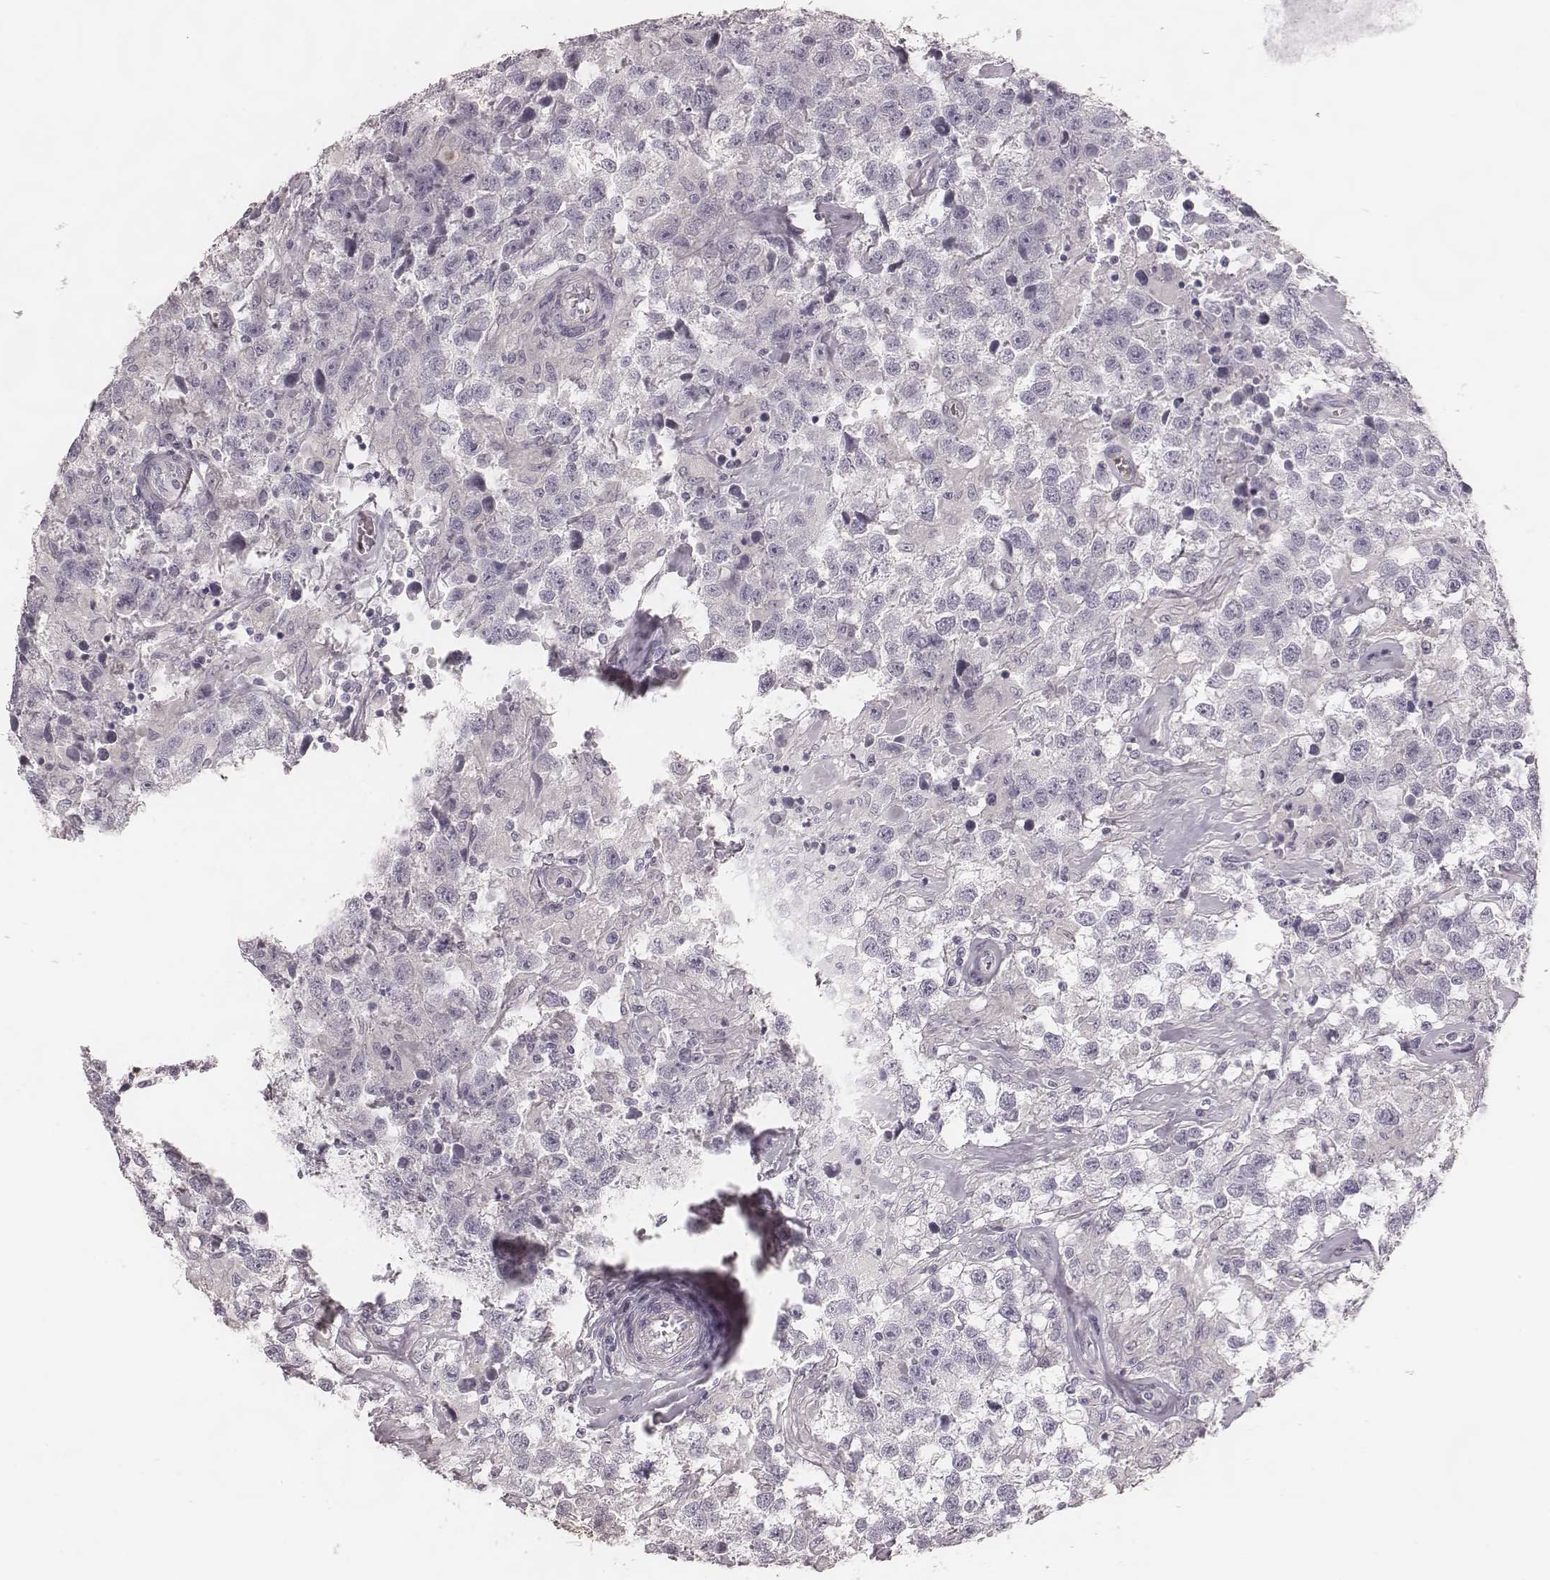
{"staining": {"intensity": "negative", "quantity": "none", "location": "none"}, "tissue": "testis cancer", "cell_type": "Tumor cells", "image_type": "cancer", "snomed": [{"axis": "morphology", "description": "Seminoma, NOS"}, {"axis": "topography", "description": "Testis"}], "caption": "An image of testis seminoma stained for a protein displays no brown staining in tumor cells.", "gene": "SPA17", "patient": {"sex": "male", "age": 43}}